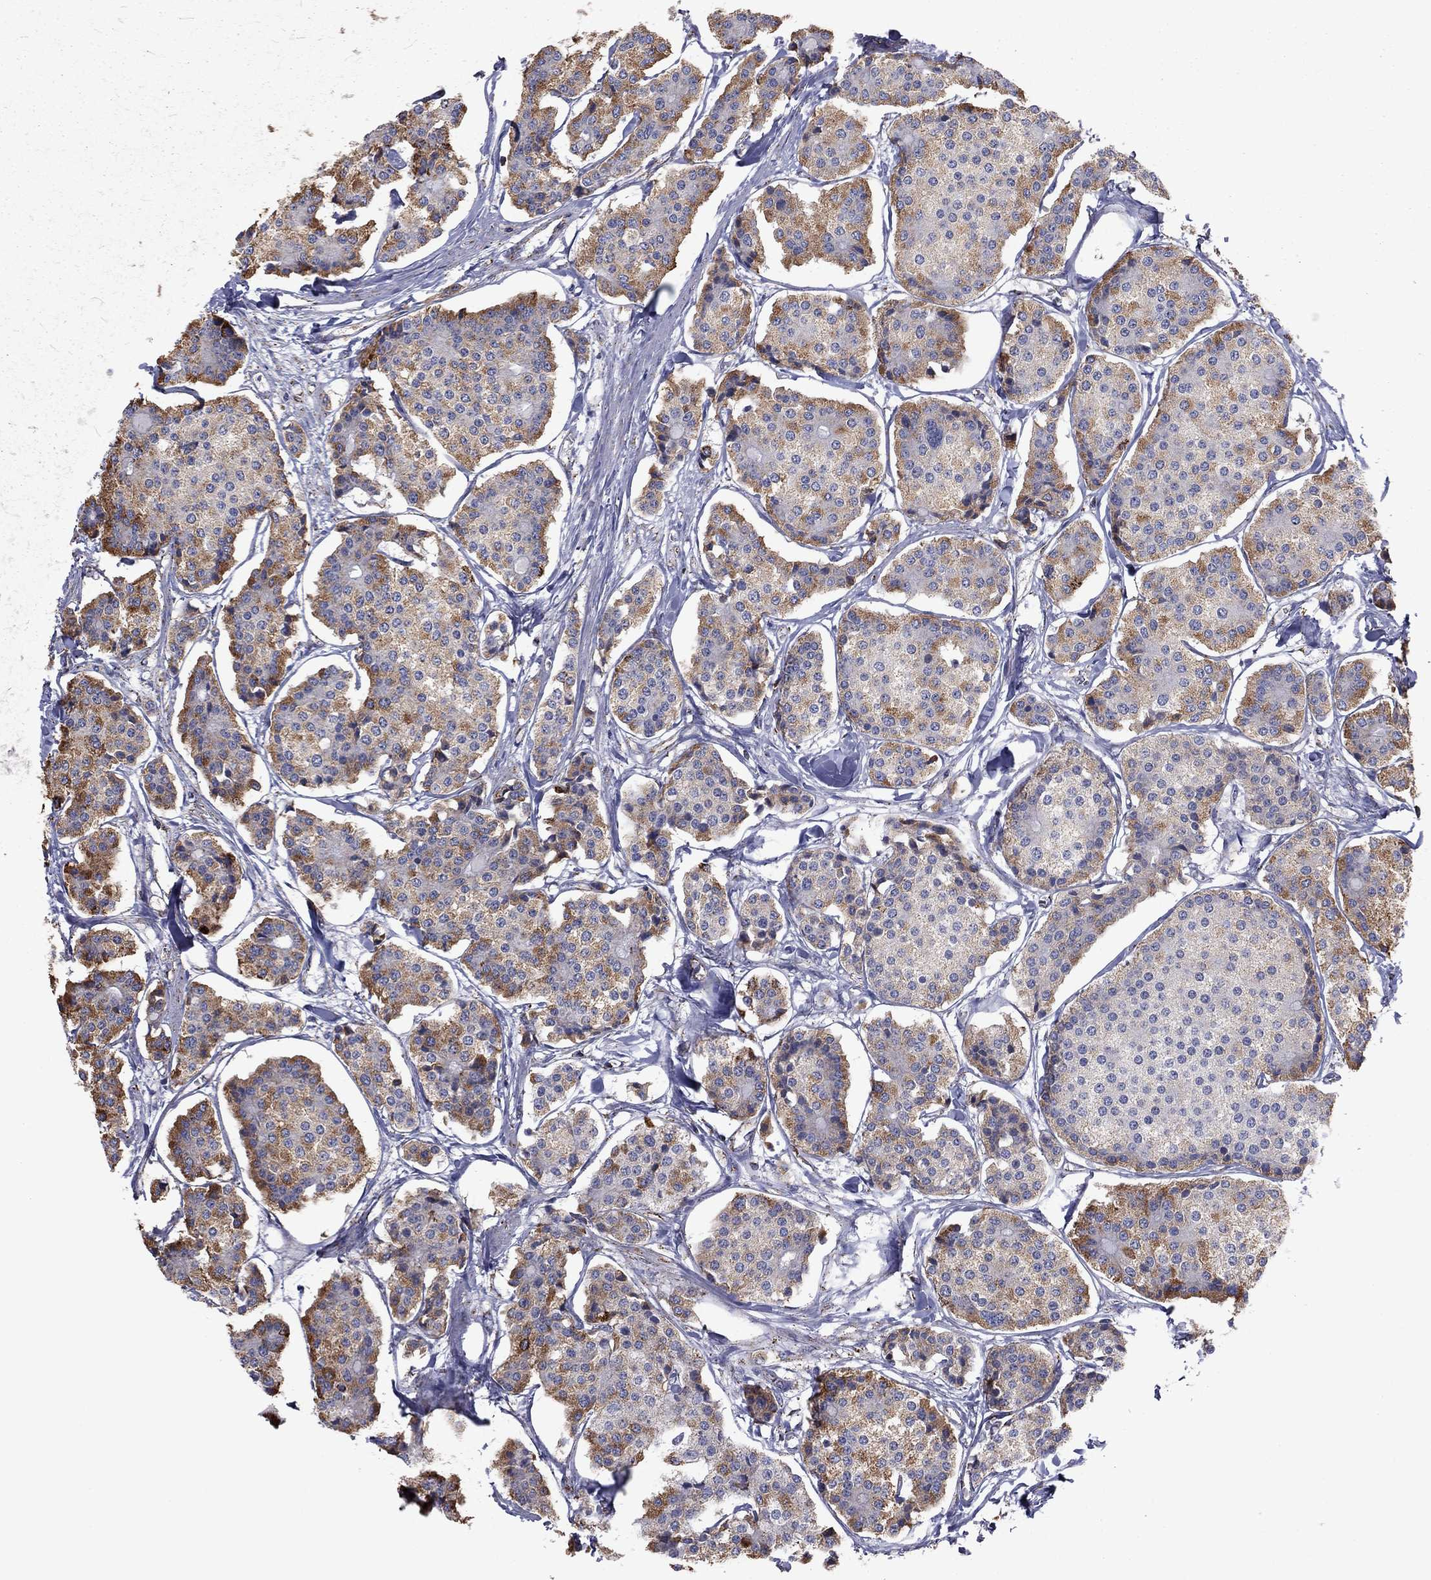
{"staining": {"intensity": "moderate", "quantity": "25%-75%", "location": "cytoplasmic/membranous"}, "tissue": "carcinoid", "cell_type": "Tumor cells", "image_type": "cancer", "snomed": [{"axis": "morphology", "description": "Carcinoid, malignant, NOS"}, {"axis": "topography", "description": "Small intestine"}], "caption": "Immunohistochemical staining of human carcinoid displays moderate cytoplasmic/membranous protein staining in about 25%-75% of tumor cells.", "gene": "NDUFV1", "patient": {"sex": "female", "age": 65}}